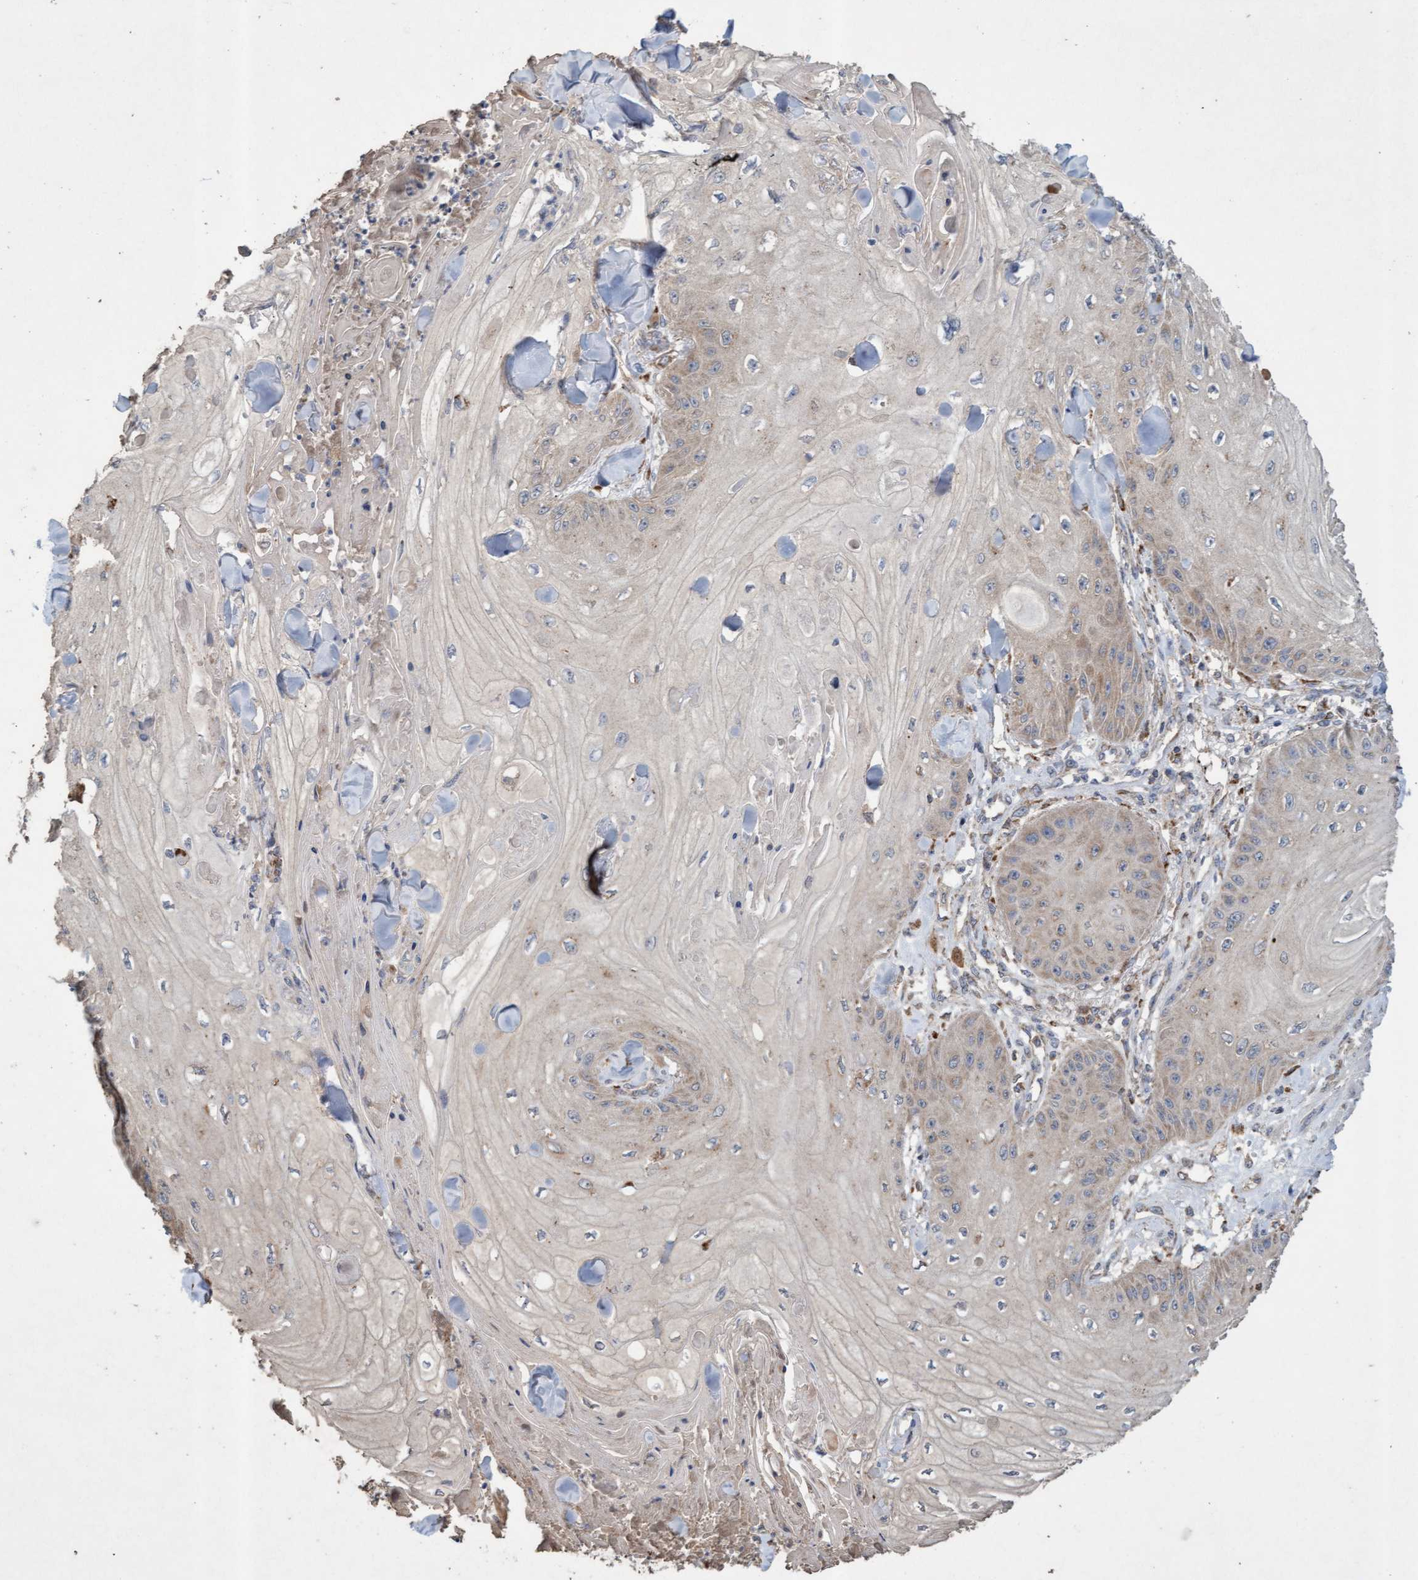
{"staining": {"intensity": "weak", "quantity": "25%-75%", "location": "cytoplasmic/membranous"}, "tissue": "skin cancer", "cell_type": "Tumor cells", "image_type": "cancer", "snomed": [{"axis": "morphology", "description": "Squamous cell carcinoma, NOS"}, {"axis": "topography", "description": "Skin"}], "caption": "Immunohistochemical staining of human skin squamous cell carcinoma reveals weak cytoplasmic/membranous protein expression in about 25%-75% of tumor cells.", "gene": "ATPAF2", "patient": {"sex": "male", "age": 74}}